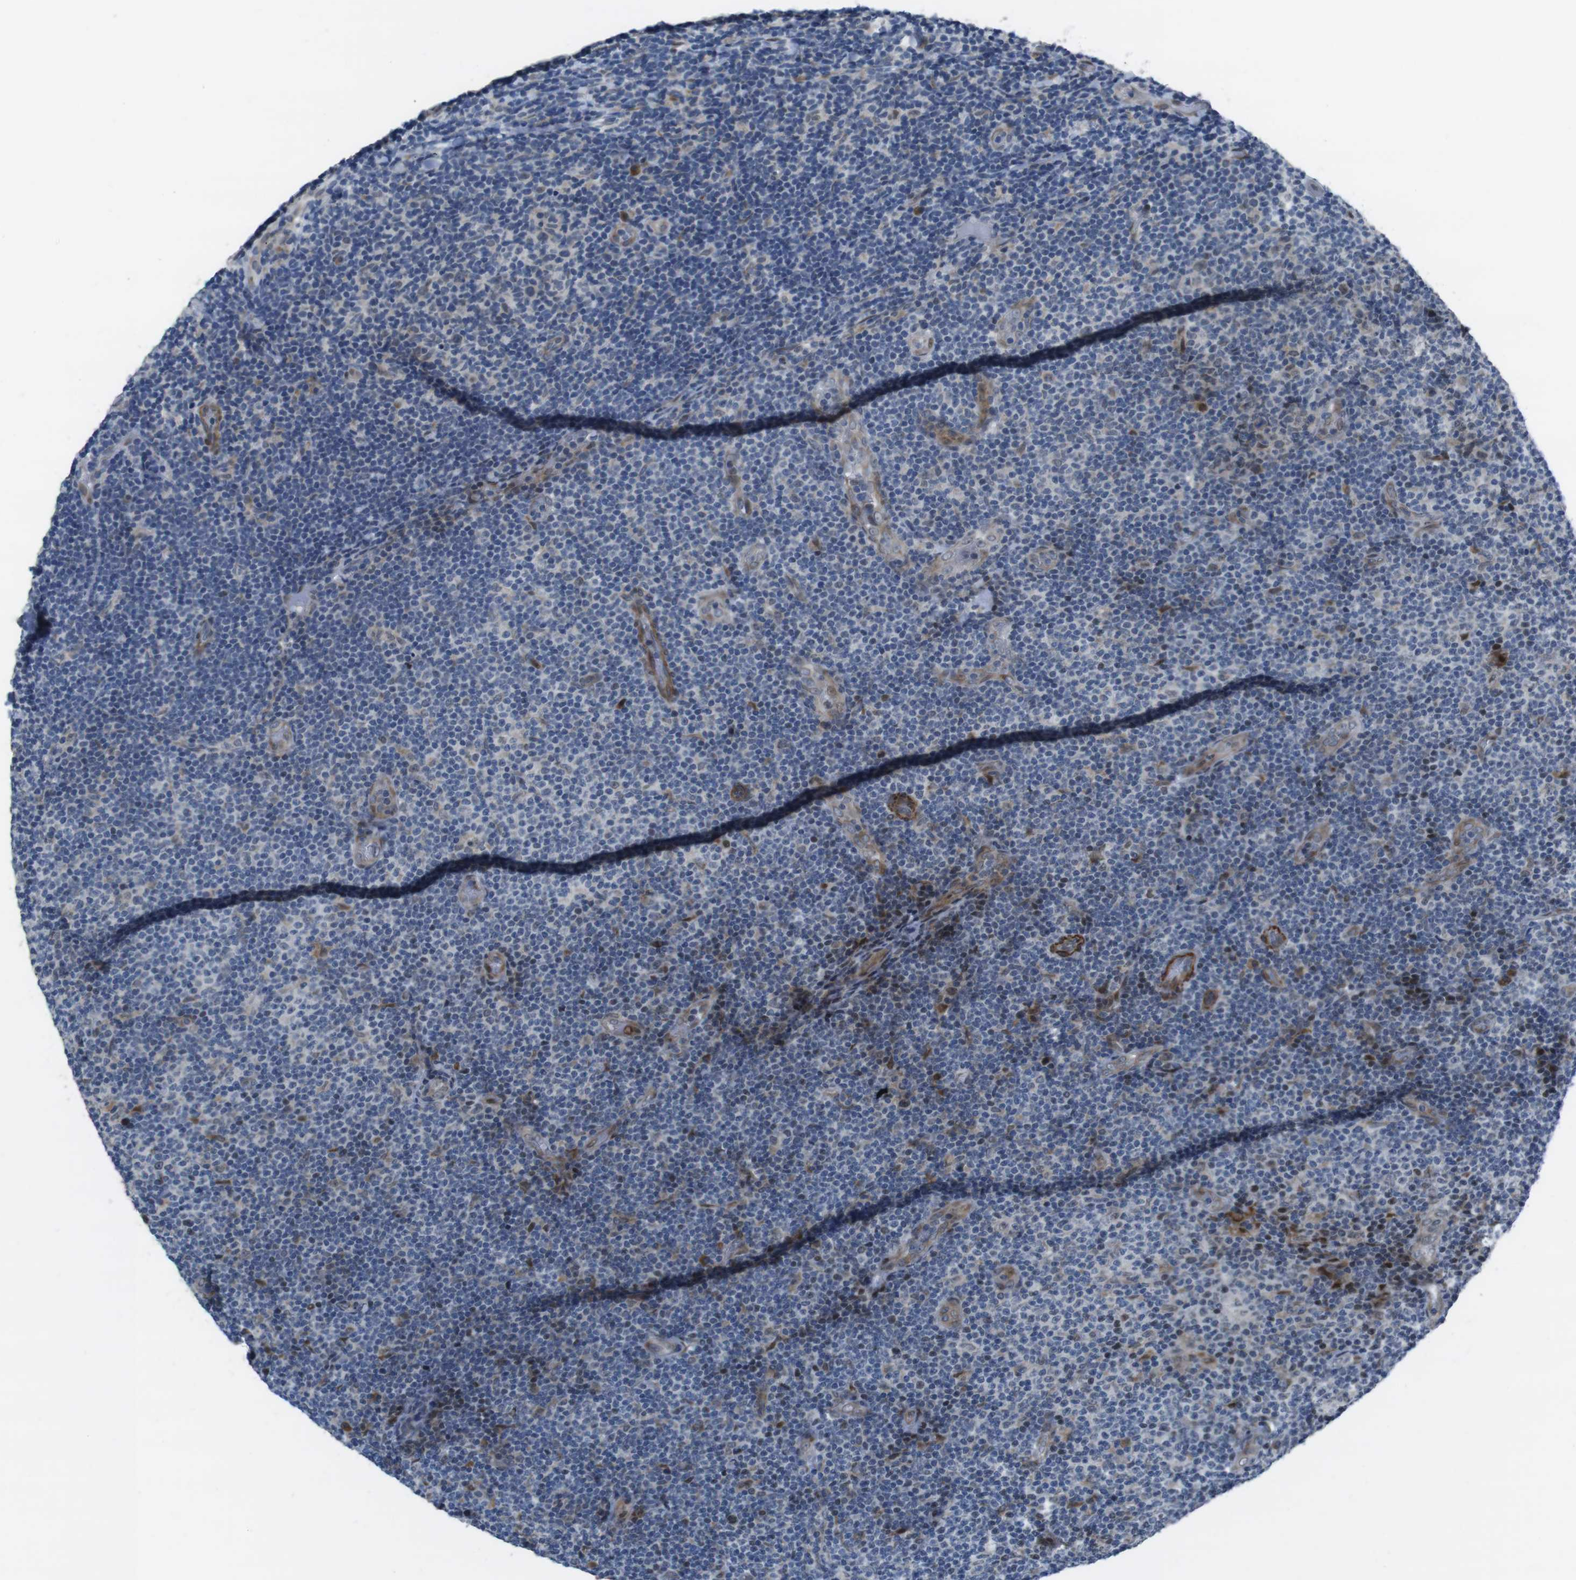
{"staining": {"intensity": "weak", "quantity": "25%-75%", "location": "cytoplasmic/membranous,nuclear"}, "tissue": "lymphoma", "cell_type": "Tumor cells", "image_type": "cancer", "snomed": [{"axis": "morphology", "description": "Malignant lymphoma, non-Hodgkin's type, Low grade"}, {"axis": "topography", "description": "Lymph node"}], "caption": "Malignant lymphoma, non-Hodgkin's type (low-grade) stained for a protein (brown) displays weak cytoplasmic/membranous and nuclear positive positivity in approximately 25%-75% of tumor cells.", "gene": "PBRM1", "patient": {"sex": "male", "age": 83}}